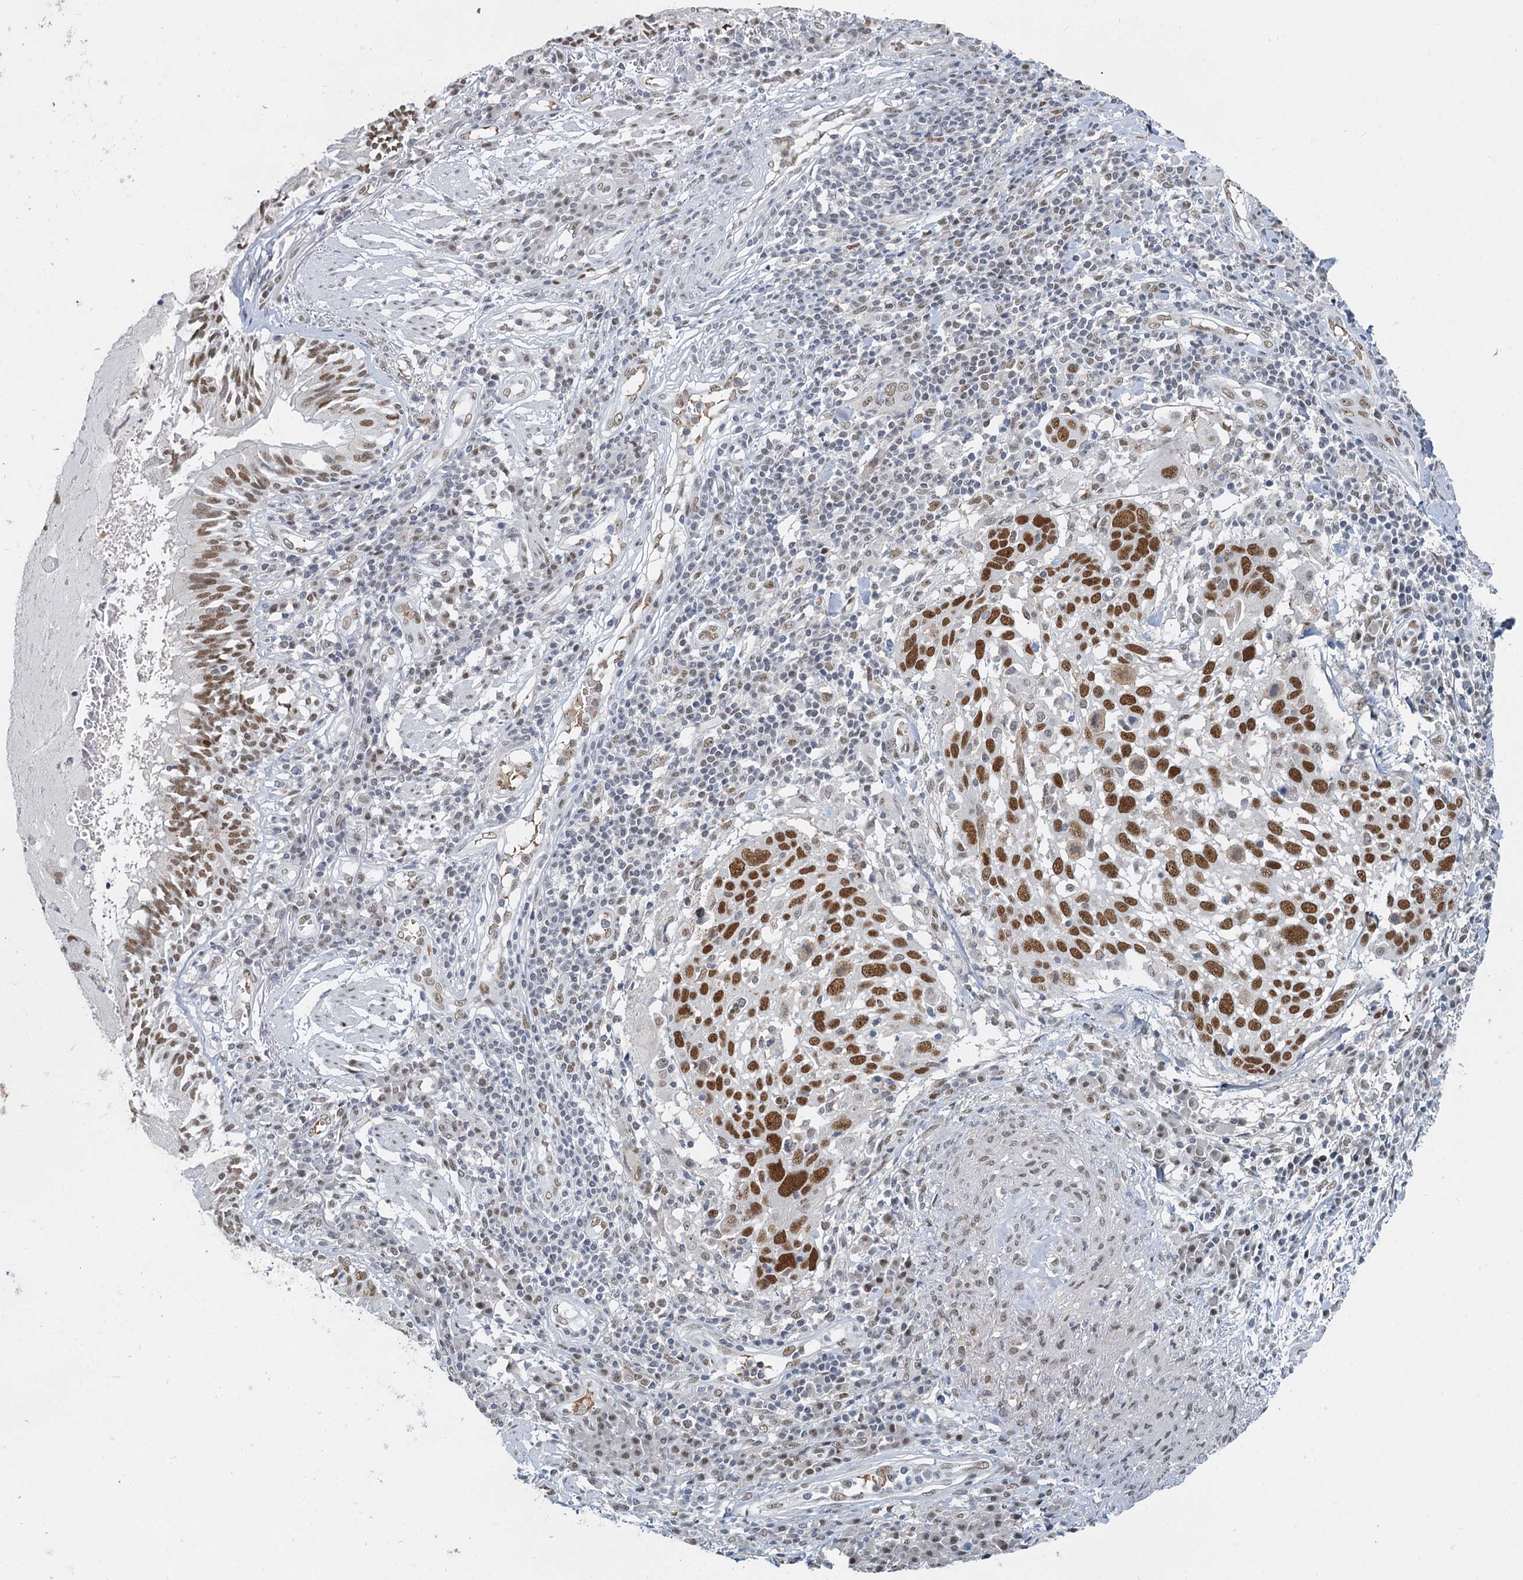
{"staining": {"intensity": "strong", "quantity": ">75%", "location": "nuclear"}, "tissue": "lung cancer", "cell_type": "Tumor cells", "image_type": "cancer", "snomed": [{"axis": "morphology", "description": "Squamous cell carcinoma, NOS"}, {"axis": "topography", "description": "Lung"}], "caption": "Strong nuclear positivity for a protein is identified in approximately >75% of tumor cells of lung cancer (squamous cell carcinoma) using immunohistochemistry.", "gene": "RPRD1A", "patient": {"sex": "male", "age": 65}}